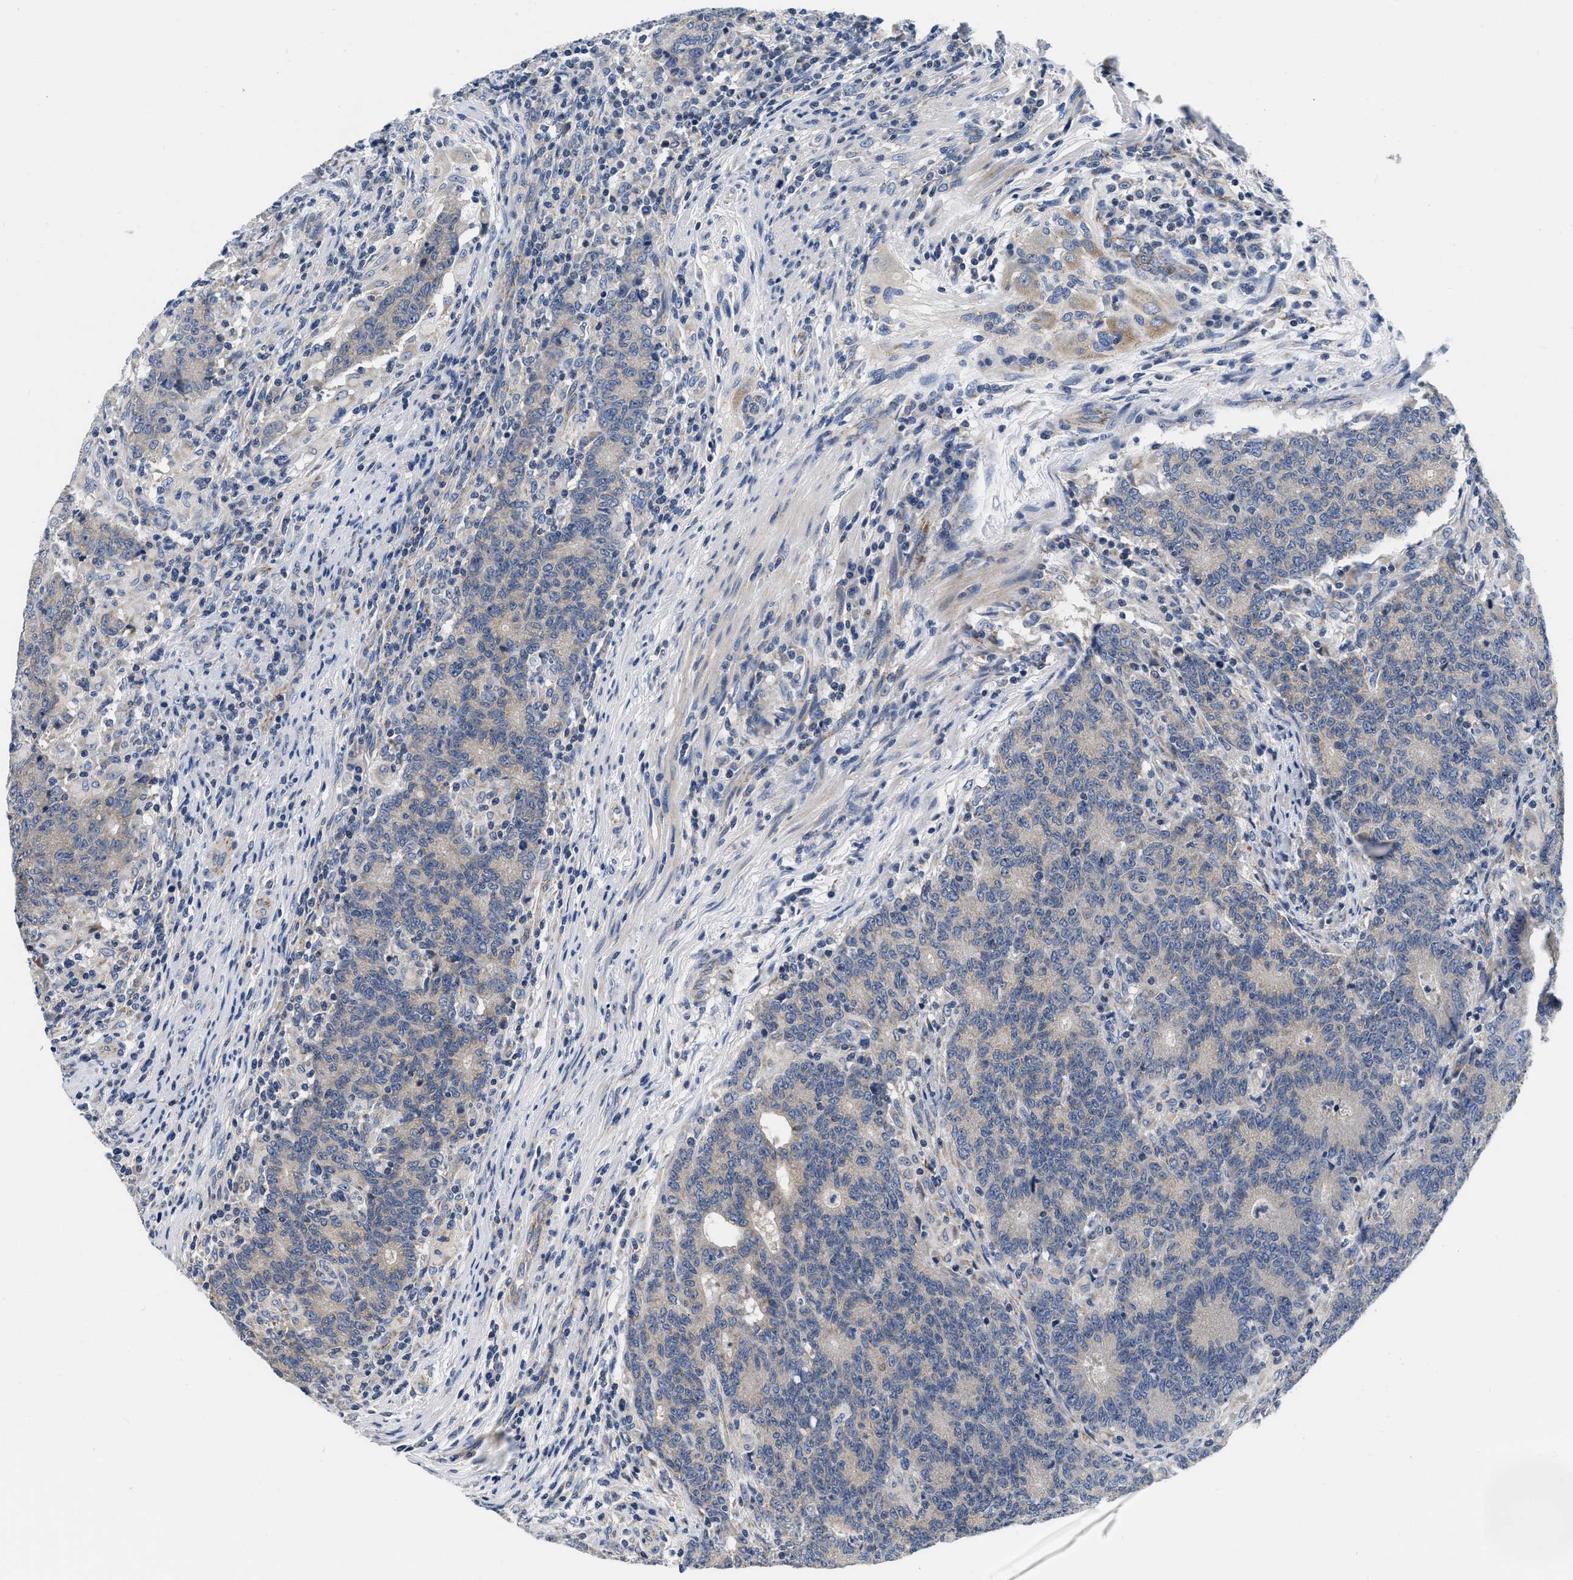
{"staining": {"intensity": "negative", "quantity": "none", "location": "none"}, "tissue": "colorectal cancer", "cell_type": "Tumor cells", "image_type": "cancer", "snomed": [{"axis": "morphology", "description": "Normal tissue, NOS"}, {"axis": "morphology", "description": "Adenocarcinoma, NOS"}, {"axis": "topography", "description": "Colon"}], "caption": "Tumor cells are negative for brown protein staining in colorectal cancer (adenocarcinoma).", "gene": "PDP1", "patient": {"sex": "female", "age": 75}}